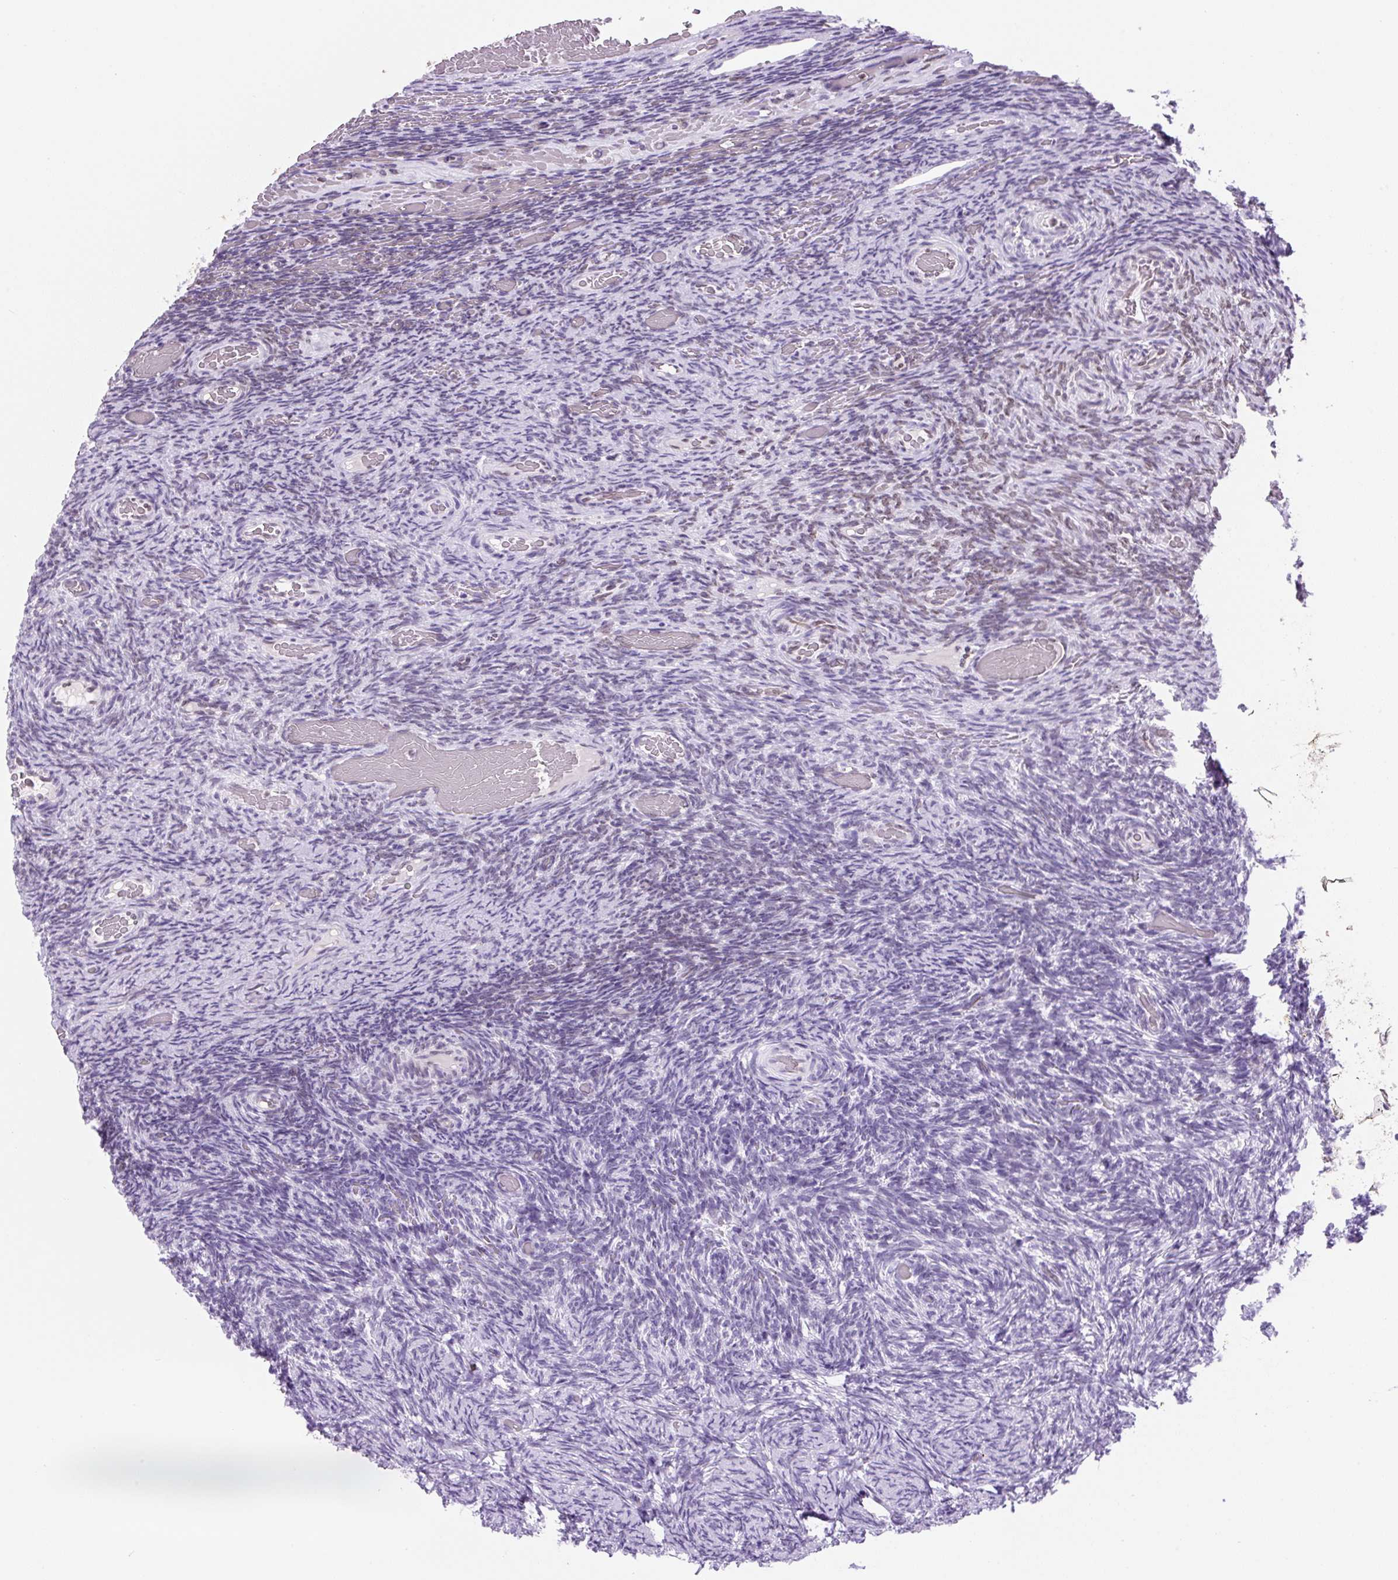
{"staining": {"intensity": "negative", "quantity": "none", "location": "none"}, "tissue": "ovary", "cell_type": "Ovarian stroma cells", "image_type": "normal", "snomed": [{"axis": "morphology", "description": "Normal tissue, NOS"}, {"axis": "topography", "description": "Ovary"}], "caption": "Normal ovary was stained to show a protein in brown. There is no significant positivity in ovarian stroma cells.", "gene": "VPREB1", "patient": {"sex": "female", "age": 34}}